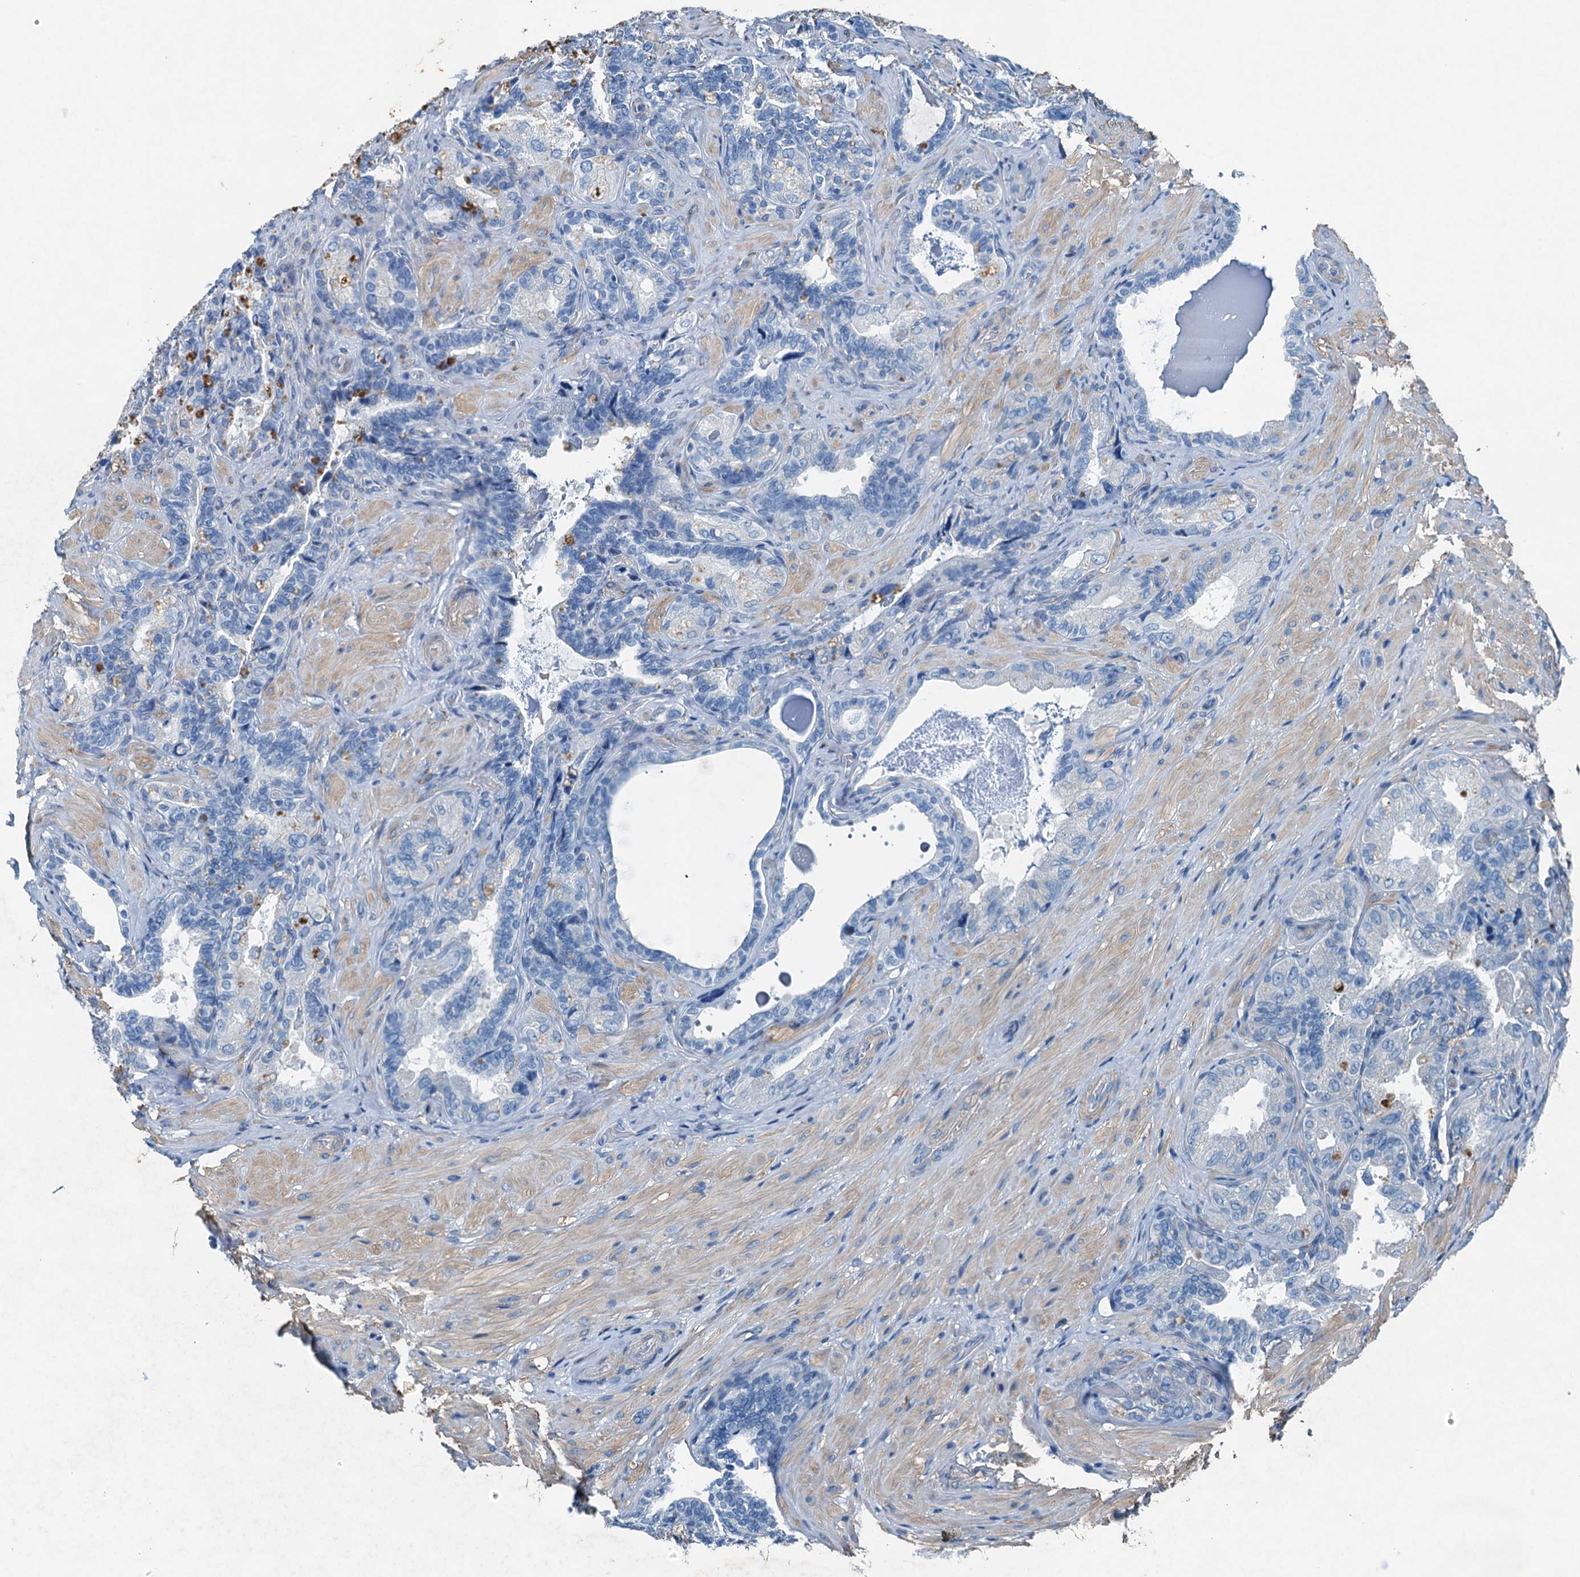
{"staining": {"intensity": "negative", "quantity": "none", "location": "none"}, "tissue": "seminal vesicle", "cell_type": "Glandular cells", "image_type": "normal", "snomed": [{"axis": "morphology", "description": "Normal tissue, NOS"}, {"axis": "topography", "description": "Prostate and seminal vesicle, NOS"}, {"axis": "topography", "description": "Prostate"}, {"axis": "topography", "description": "Seminal veicle"}], "caption": "Histopathology image shows no significant protein staining in glandular cells of benign seminal vesicle. (DAB (3,3'-diaminobenzidine) immunohistochemistry with hematoxylin counter stain).", "gene": "RAB3IL1", "patient": {"sex": "male", "age": 67}}